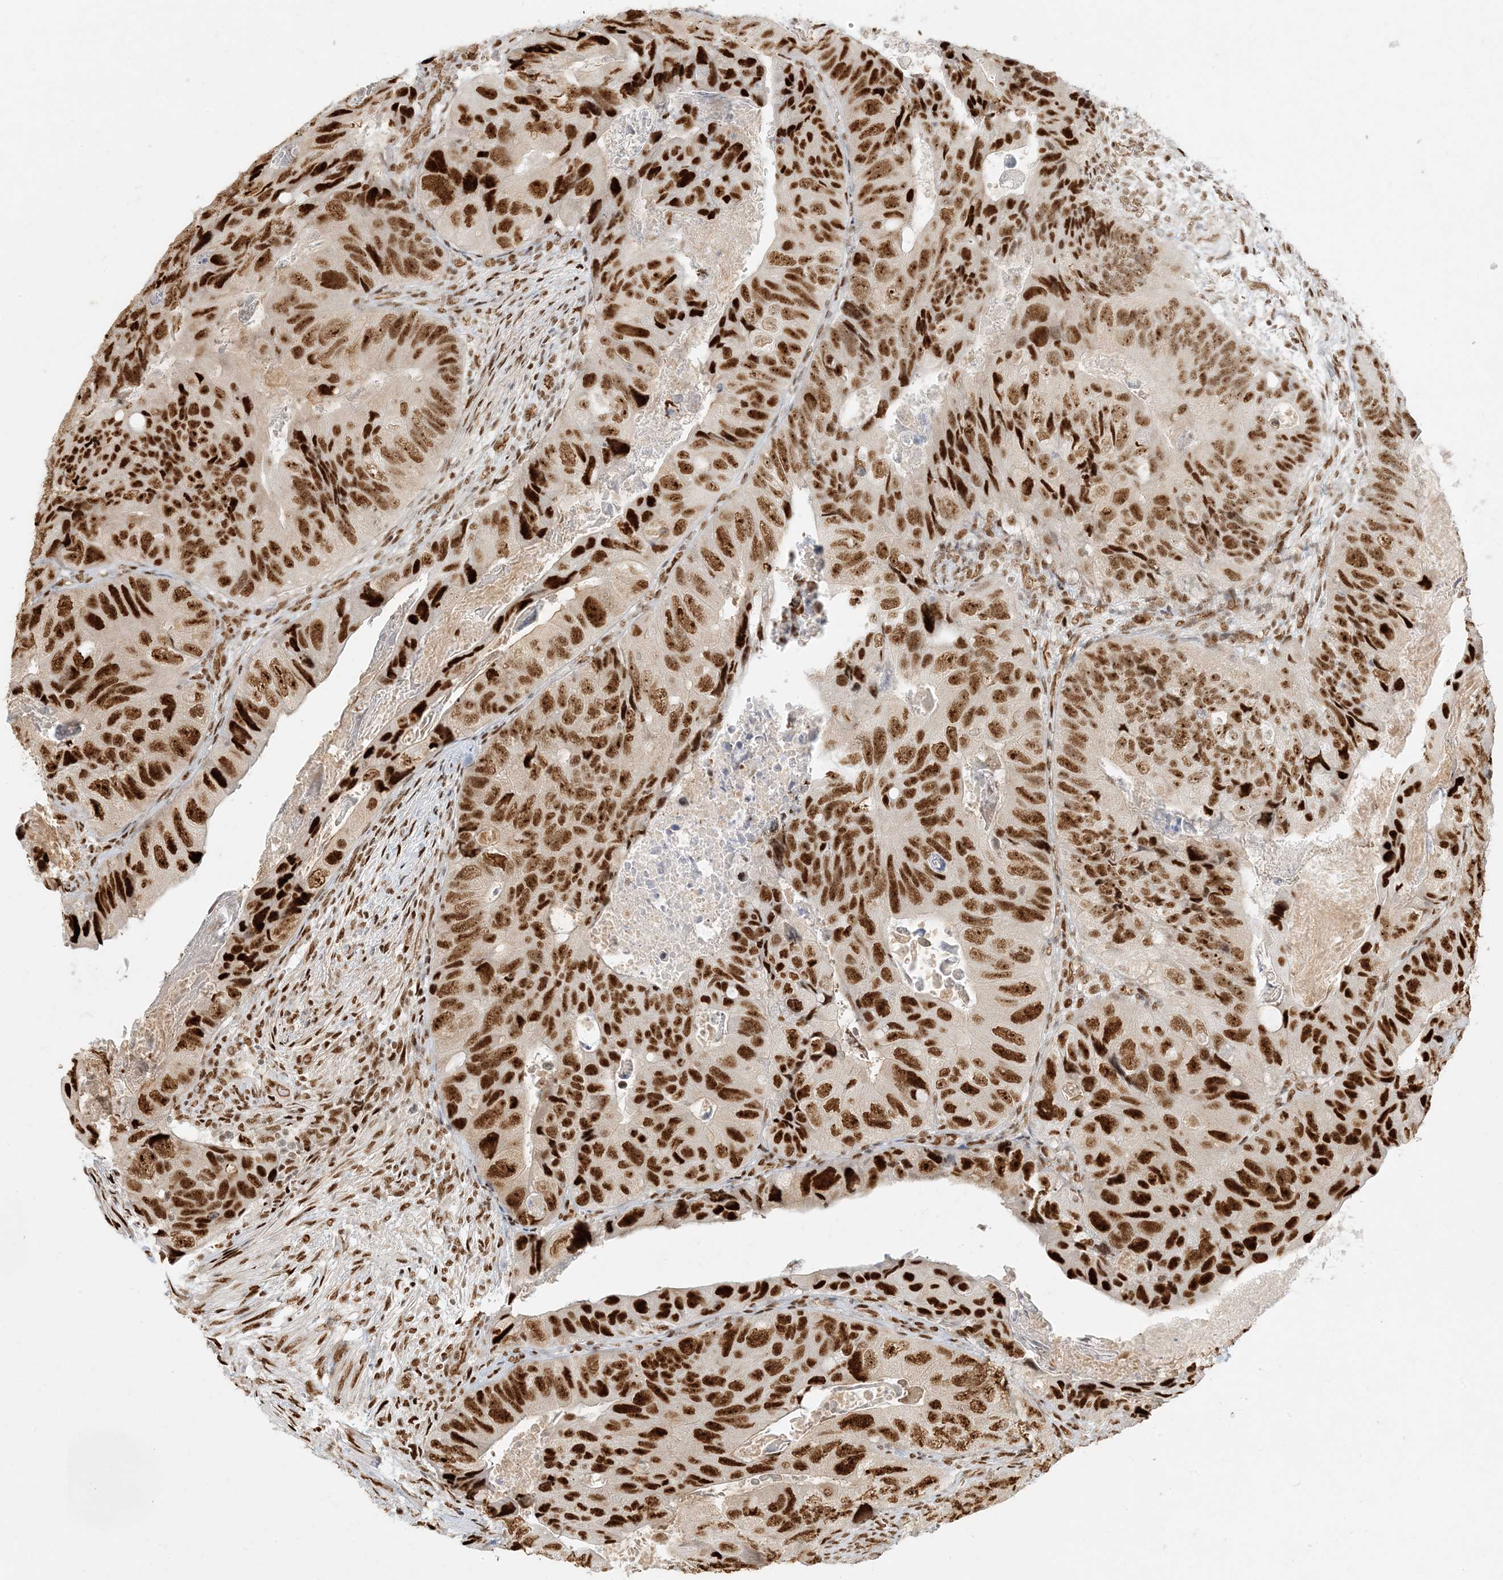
{"staining": {"intensity": "strong", "quantity": ">75%", "location": "nuclear"}, "tissue": "colorectal cancer", "cell_type": "Tumor cells", "image_type": "cancer", "snomed": [{"axis": "morphology", "description": "Adenocarcinoma, NOS"}, {"axis": "topography", "description": "Rectum"}], "caption": "Protein positivity by IHC exhibits strong nuclear expression in approximately >75% of tumor cells in adenocarcinoma (colorectal).", "gene": "CKS2", "patient": {"sex": "male", "age": 63}}